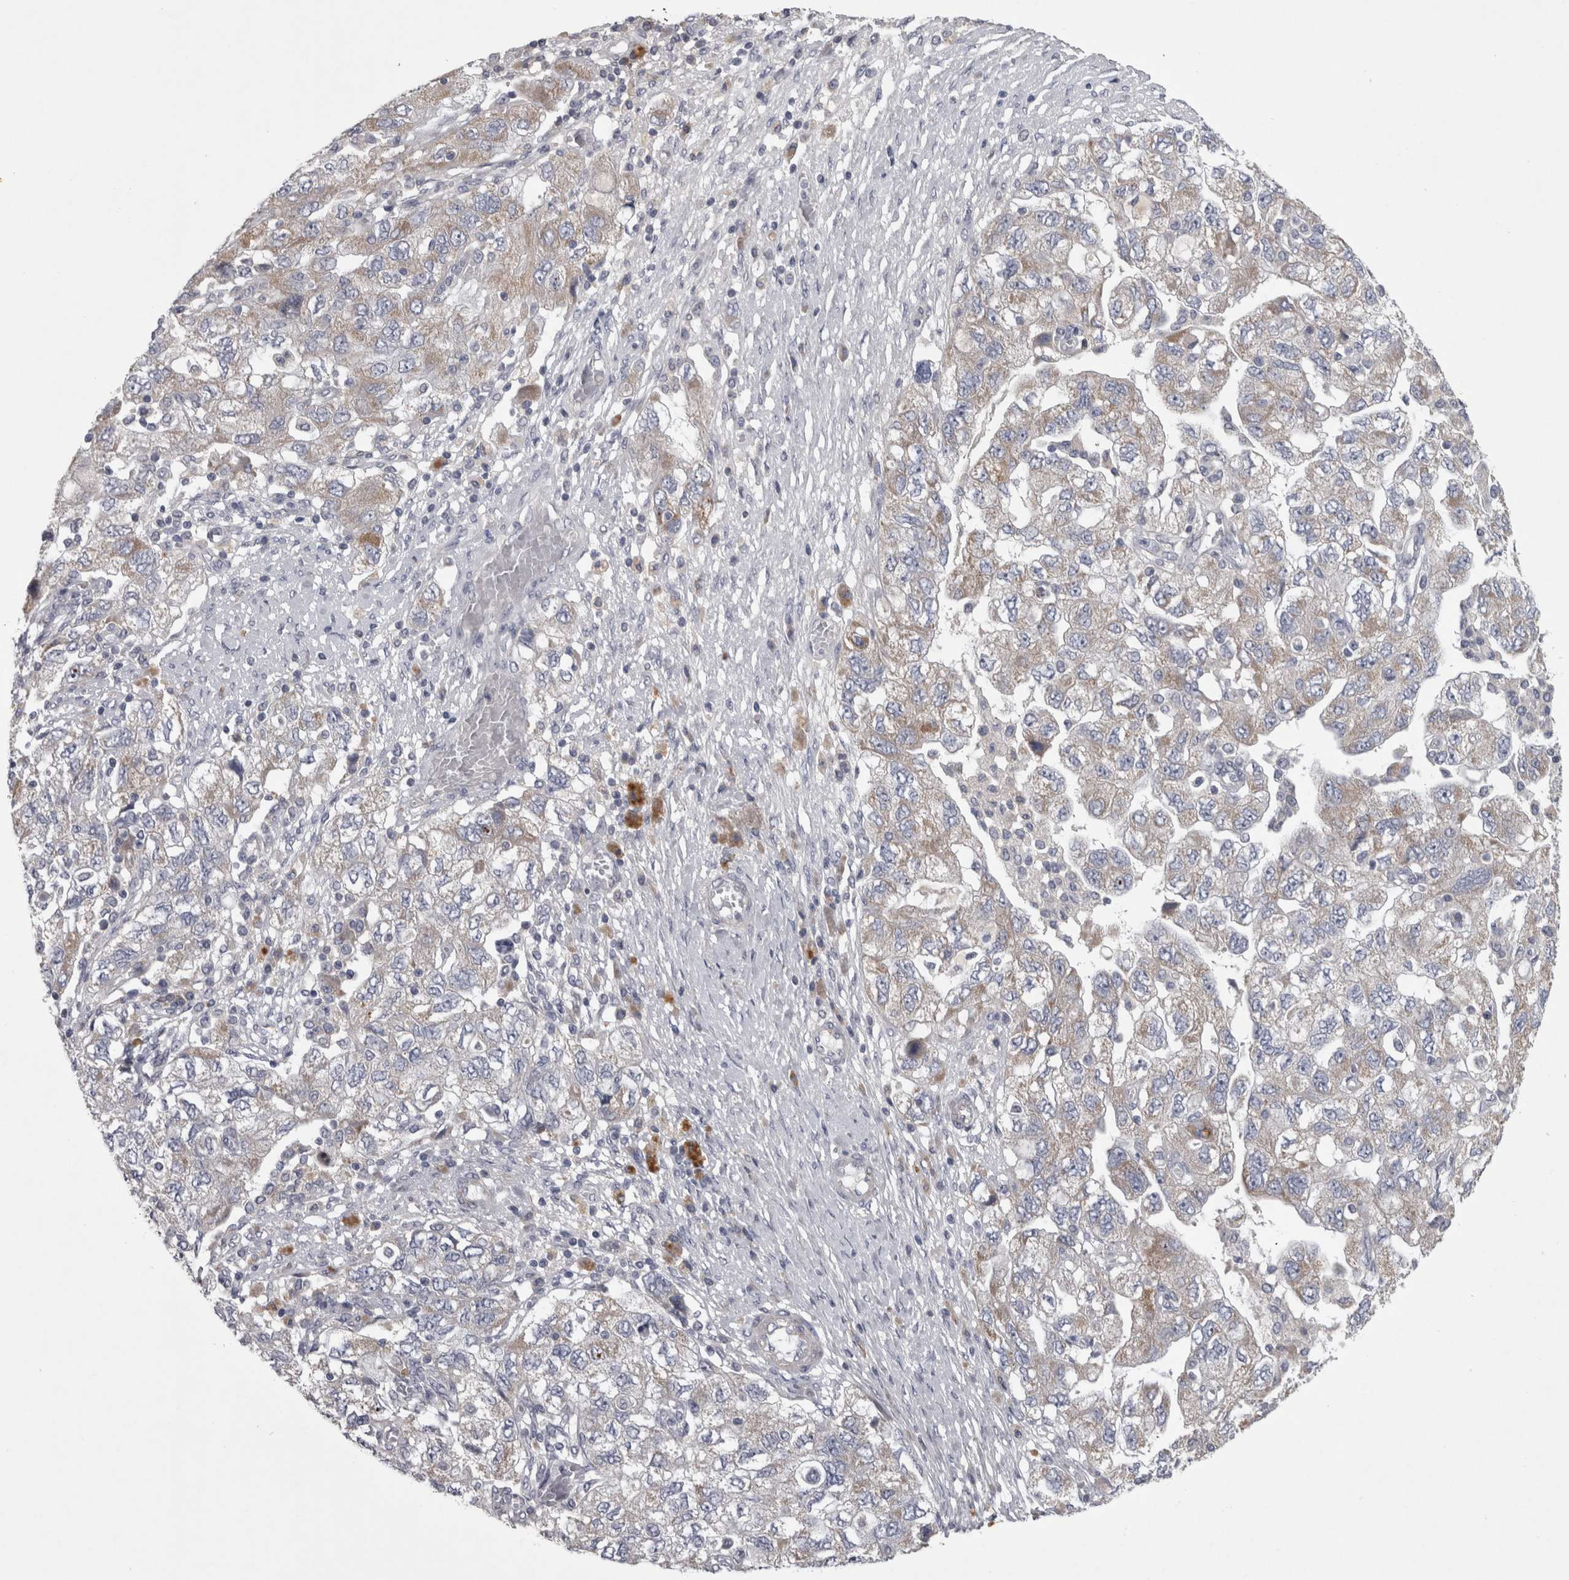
{"staining": {"intensity": "weak", "quantity": "25%-75%", "location": "cytoplasmic/membranous"}, "tissue": "ovarian cancer", "cell_type": "Tumor cells", "image_type": "cancer", "snomed": [{"axis": "morphology", "description": "Carcinoma, NOS"}, {"axis": "morphology", "description": "Cystadenocarcinoma, serous, NOS"}, {"axis": "topography", "description": "Ovary"}], "caption": "Immunohistochemistry (IHC) of ovarian cancer (carcinoma) exhibits low levels of weak cytoplasmic/membranous staining in approximately 25%-75% of tumor cells. The staining is performed using DAB (3,3'-diaminobenzidine) brown chromogen to label protein expression. The nuclei are counter-stained blue using hematoxylin.", "gene": "DBT", "patient": {"sex": "female", "age": 69}}